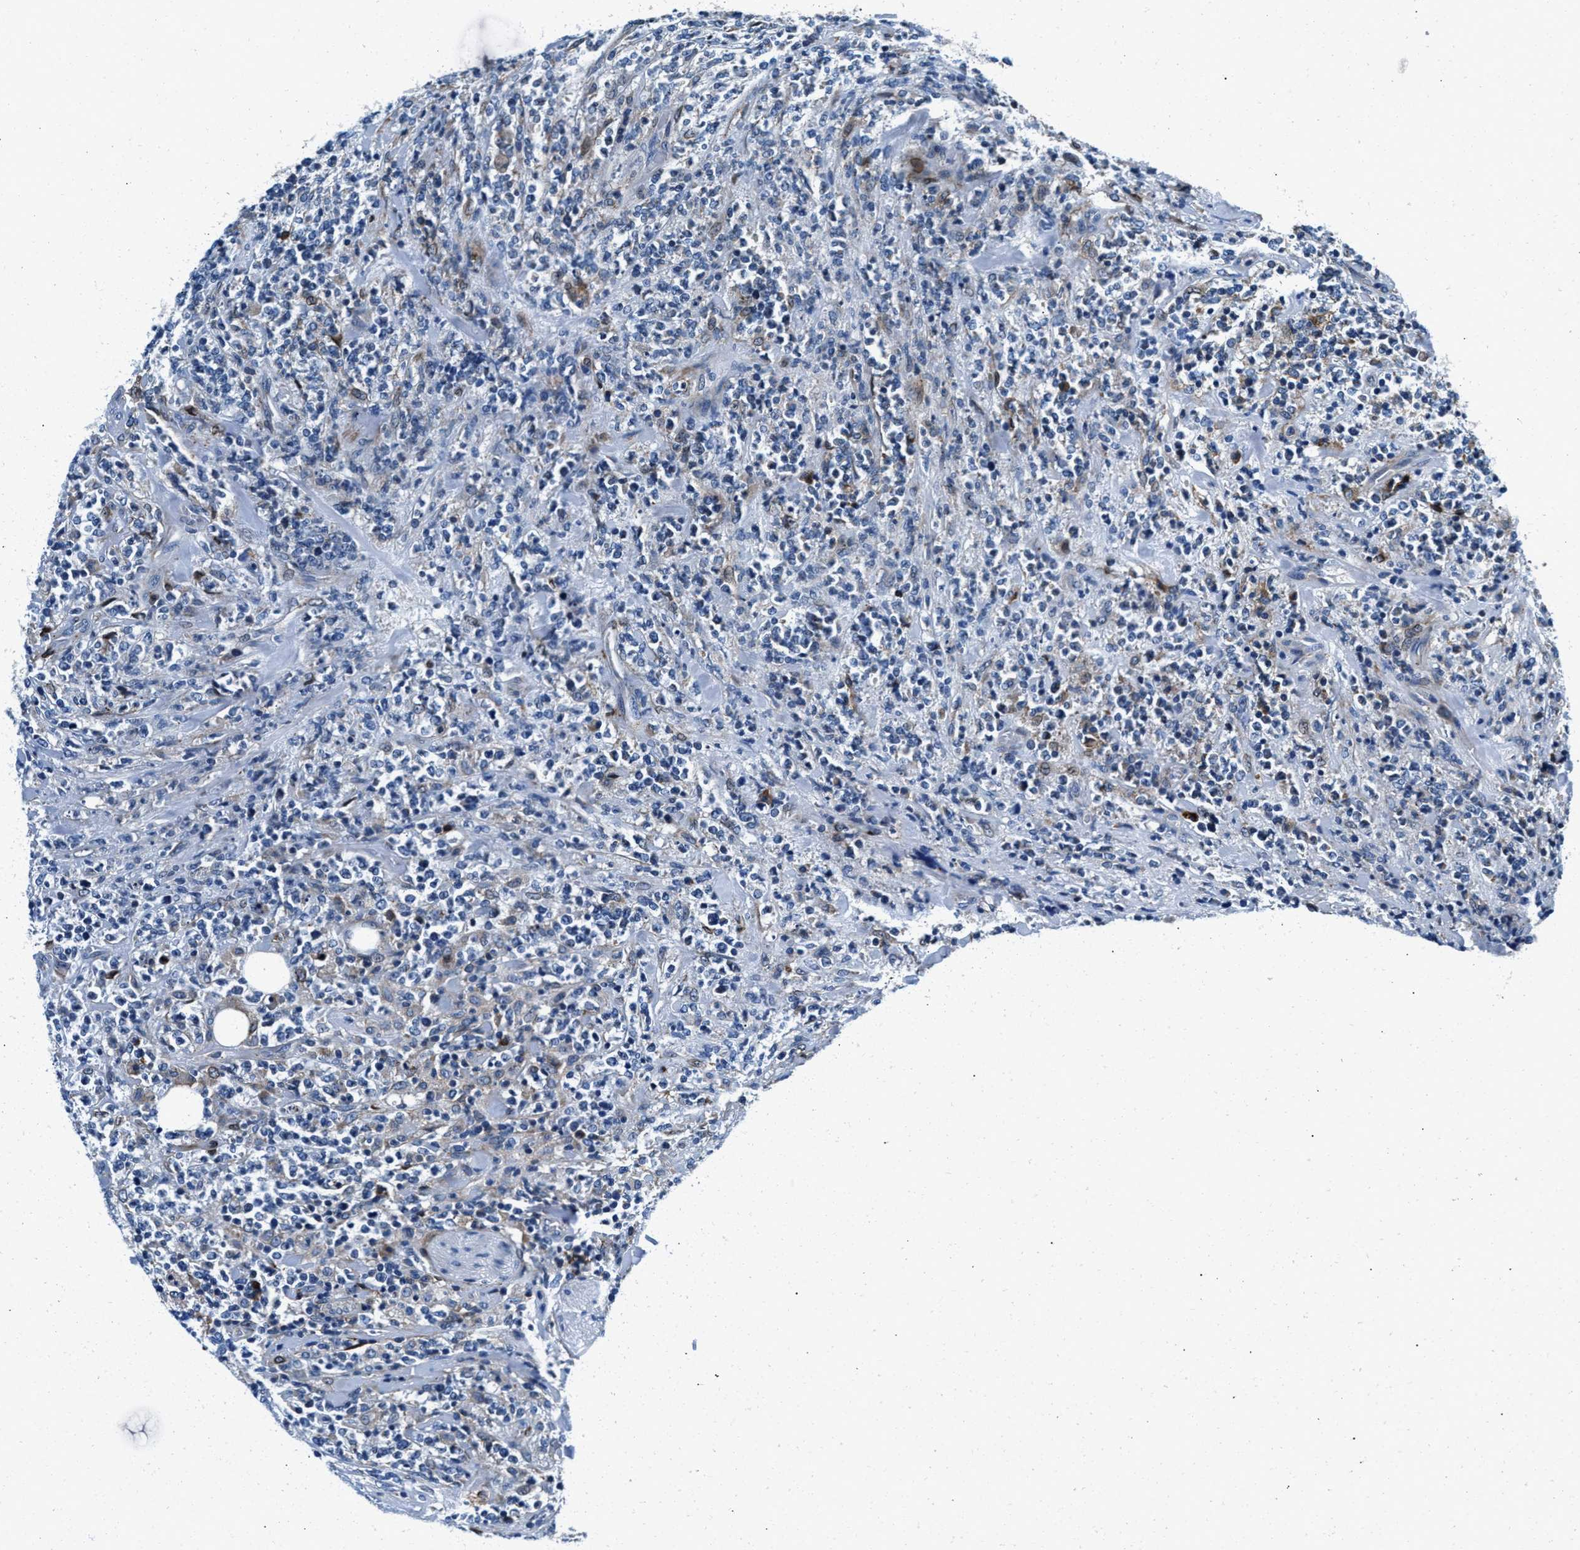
{"staining": {"intensity": "negative", "quantity": "none", "location": "none"}, "tissue": "lymphoma", "cell_type": "Tumor cells", "image_type": "cancer", "snomed": [{"axis": "morphology", "description": "Malignant lymphoma, non-Hodgkin's type, High grade"}, {"axis": "topography", "description": "Soft tissue"}], "caption": "Immunohistochemistry (IHC) of human lymphoma shows no staining in tumor cells.", "gene": "SLFN11", "patient": {"sex": "male", "age": 18}}